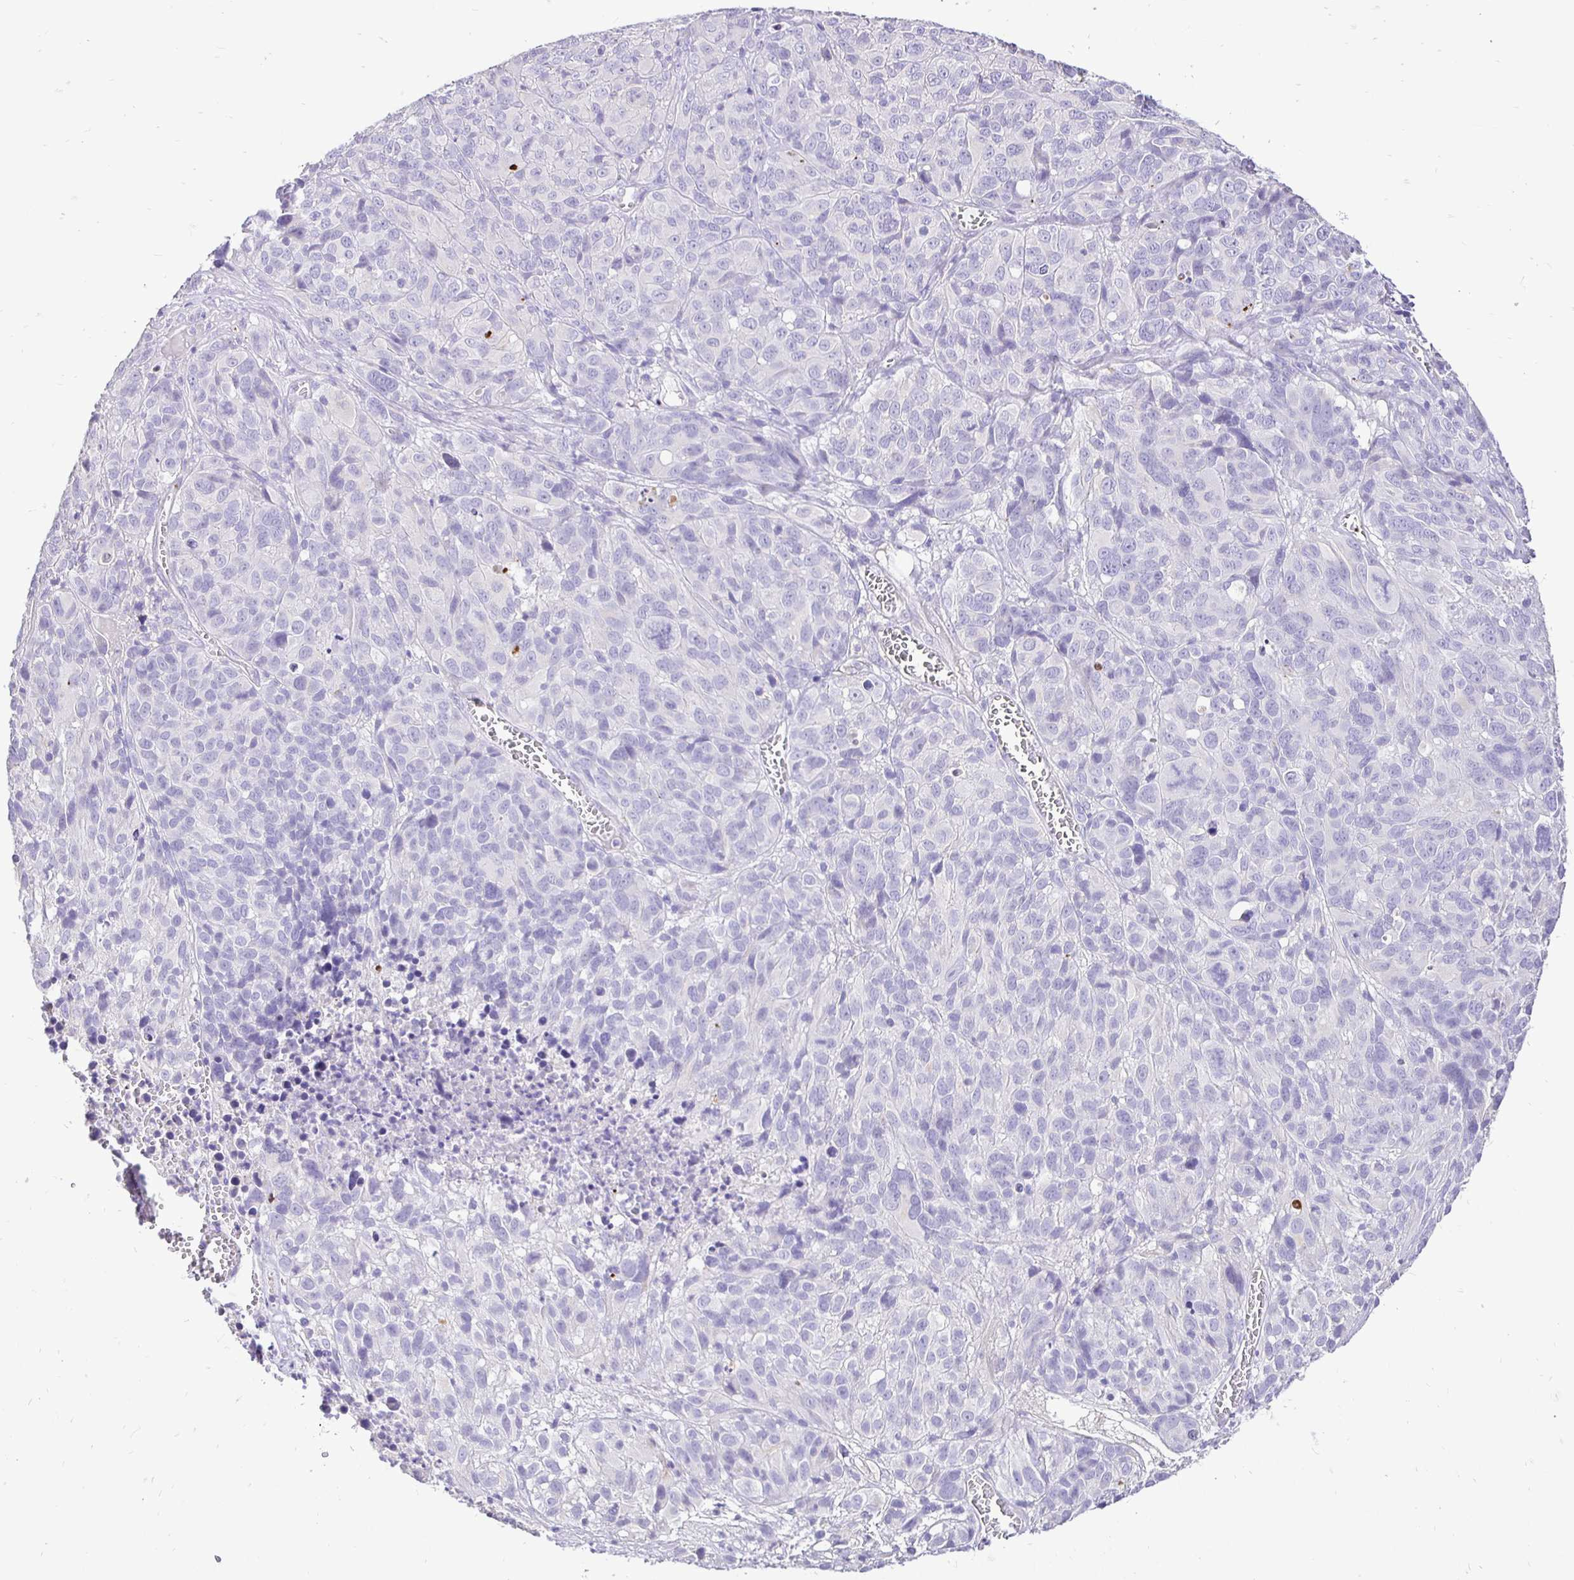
{"staining": {"intensity": "negative", "quantity": "none", "location": "none"}, "tissue": "melanoma", "cell_type": "Tumor cells", "image_type": "cancer", "snomed": [{"axis": "morphology", "description": "Malignant melanoma, NOS"}, {"axis": "topography", "description": "Skin"}], "caption": "An immunohistochemistry (IHC) image of melanoma is shown. There is no staining in tumor cells of melanoma.", "gene": "TAF1D", "patient": {"sex": "male", "age": 51}}